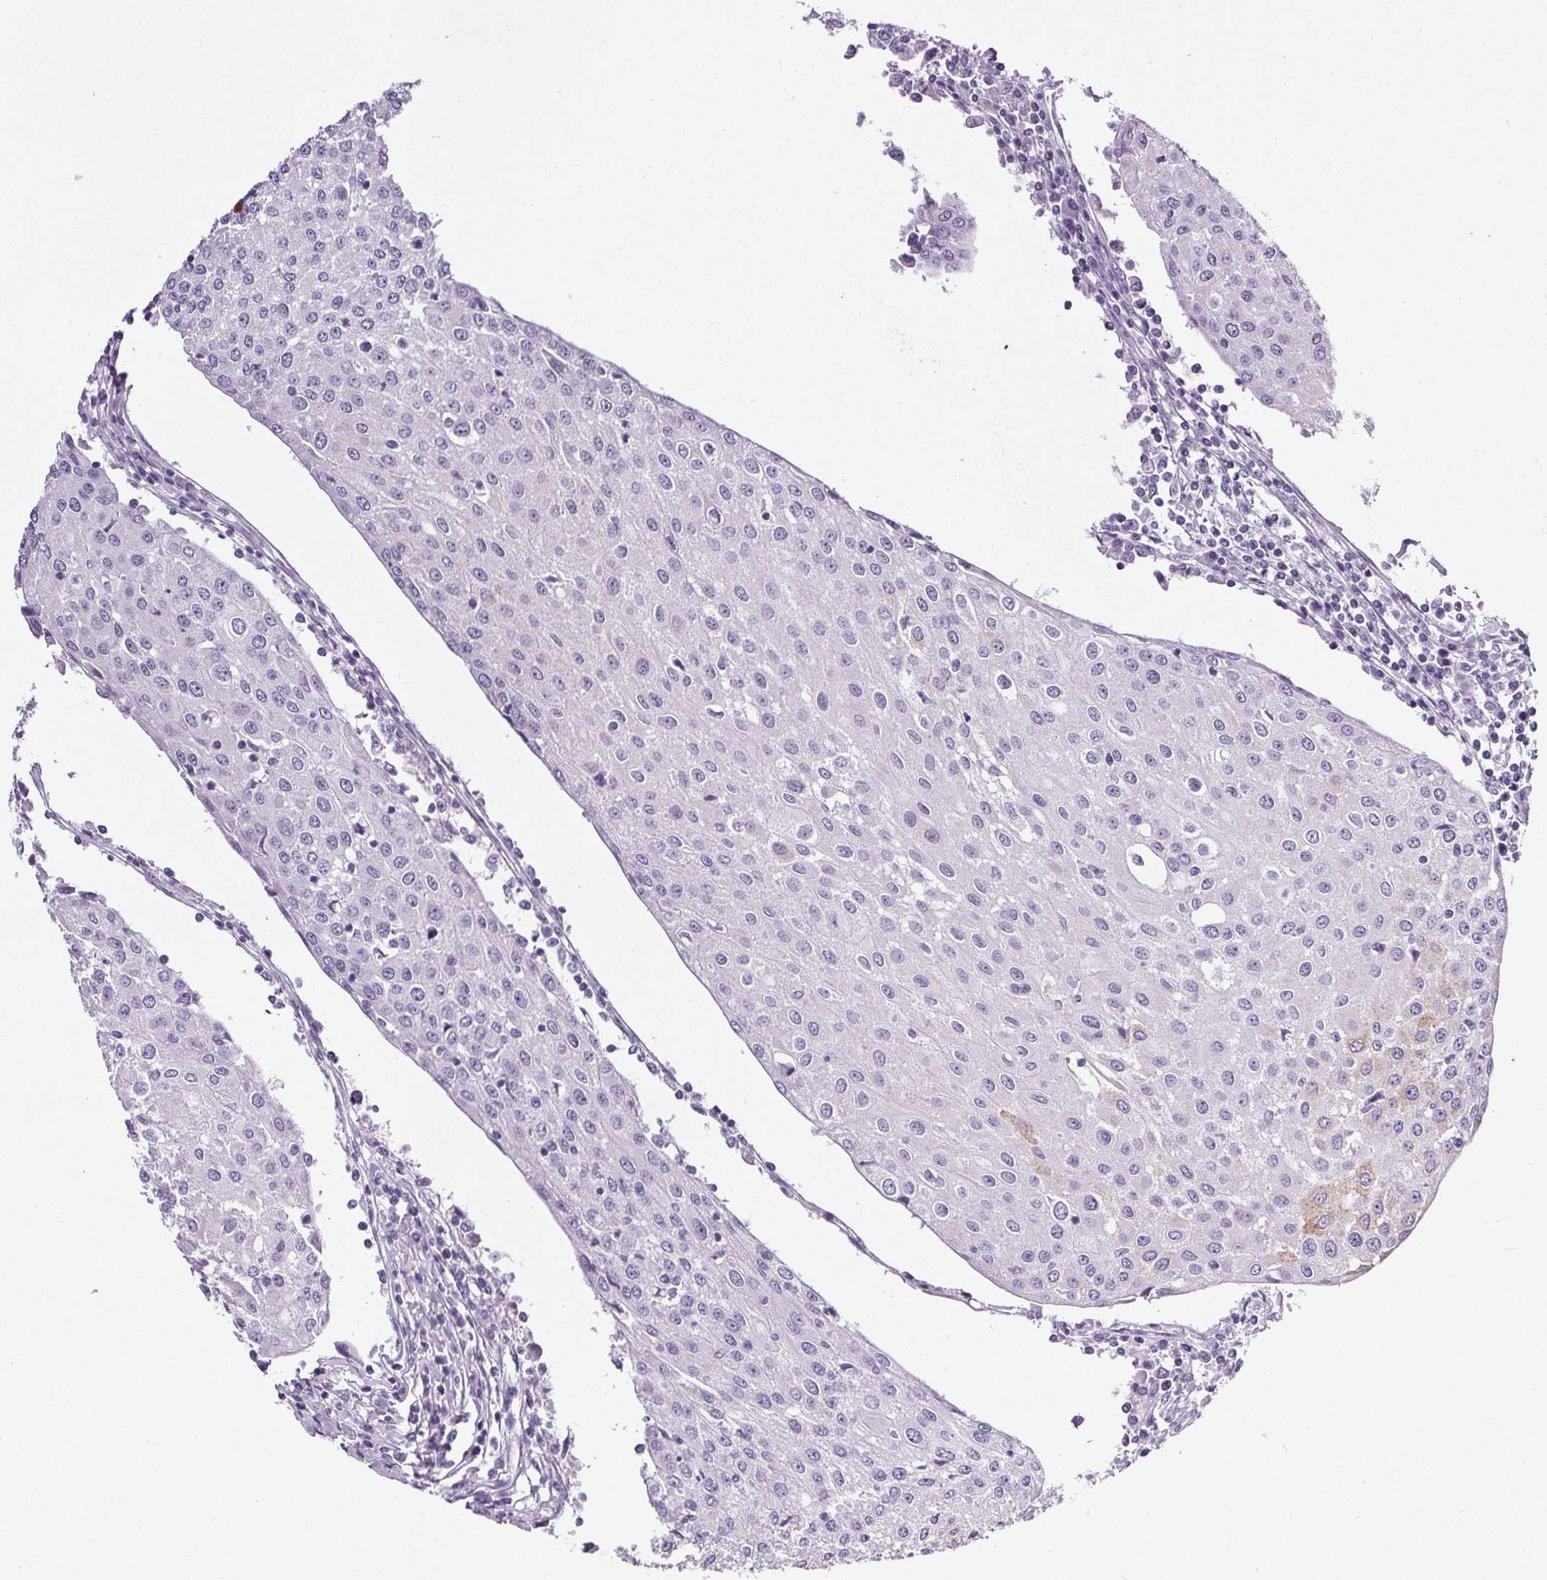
{"staining": {"intensity": "negative", "quantity": "none", "location": "none"}, "tissue": "urothelial cancer", "cell_type": "Tumor cells", "image_type": "cancer", "snomed": [{"axis": "morphology", "description": "Urothelial carcinoma, High grade"}, {"axis": "topography", "description": "Urinary bladder"}], "caption": "This is a photomicrograph of immunohistochemistry staining of urothelial cancer, which shows no expression in tumor cells.", "gene": "ELAVL2", "patient": {"sex": "female", "age": 85}}